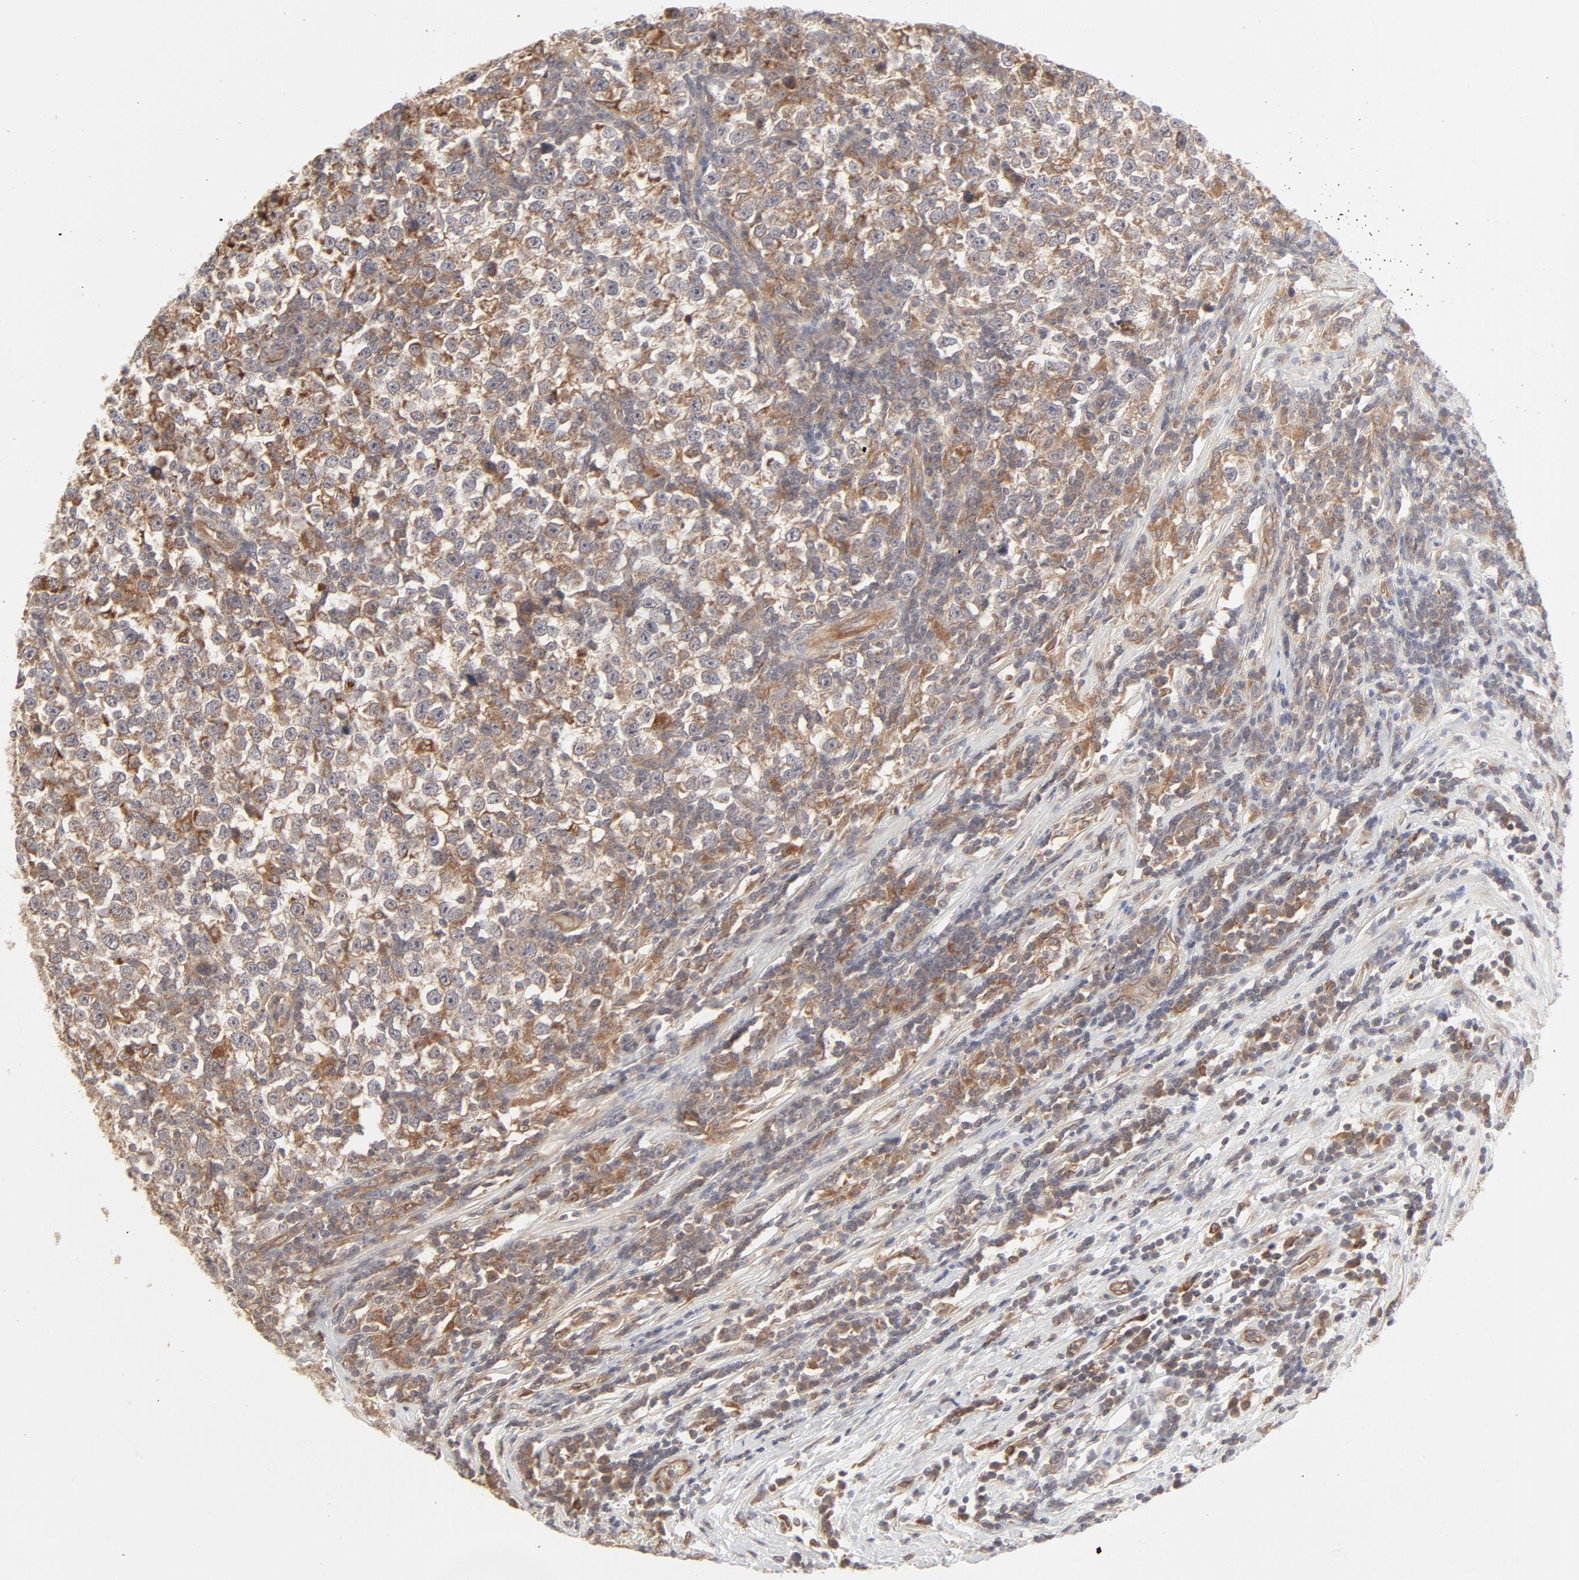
{"staining": {"intensity": "moderate", "quantity": ">75%", "location": "cytoplasmic/membranous"}, "tissue": "testis cancer", "cell_type": "Tumor cells", "image_type": "cancer", "snomed": [{"axis": "morphology", "description": "Seminoma, NOS"}, {"axis": "topography", "description": "Testis"}], "caption": "Seminoma (testis) was stained to show a protein in brown. There is medium levels of moderate cytoplasmic/membranous staining in about >75% of tumor cells. (Stains: DAB (3,3'-diaminobenzidine) in brown, nuclei in blue, Microscopy: brightfield microscopy at high magnification).", "gene": "RAB5C", "patient": {"sex": "male", "age": 43}}